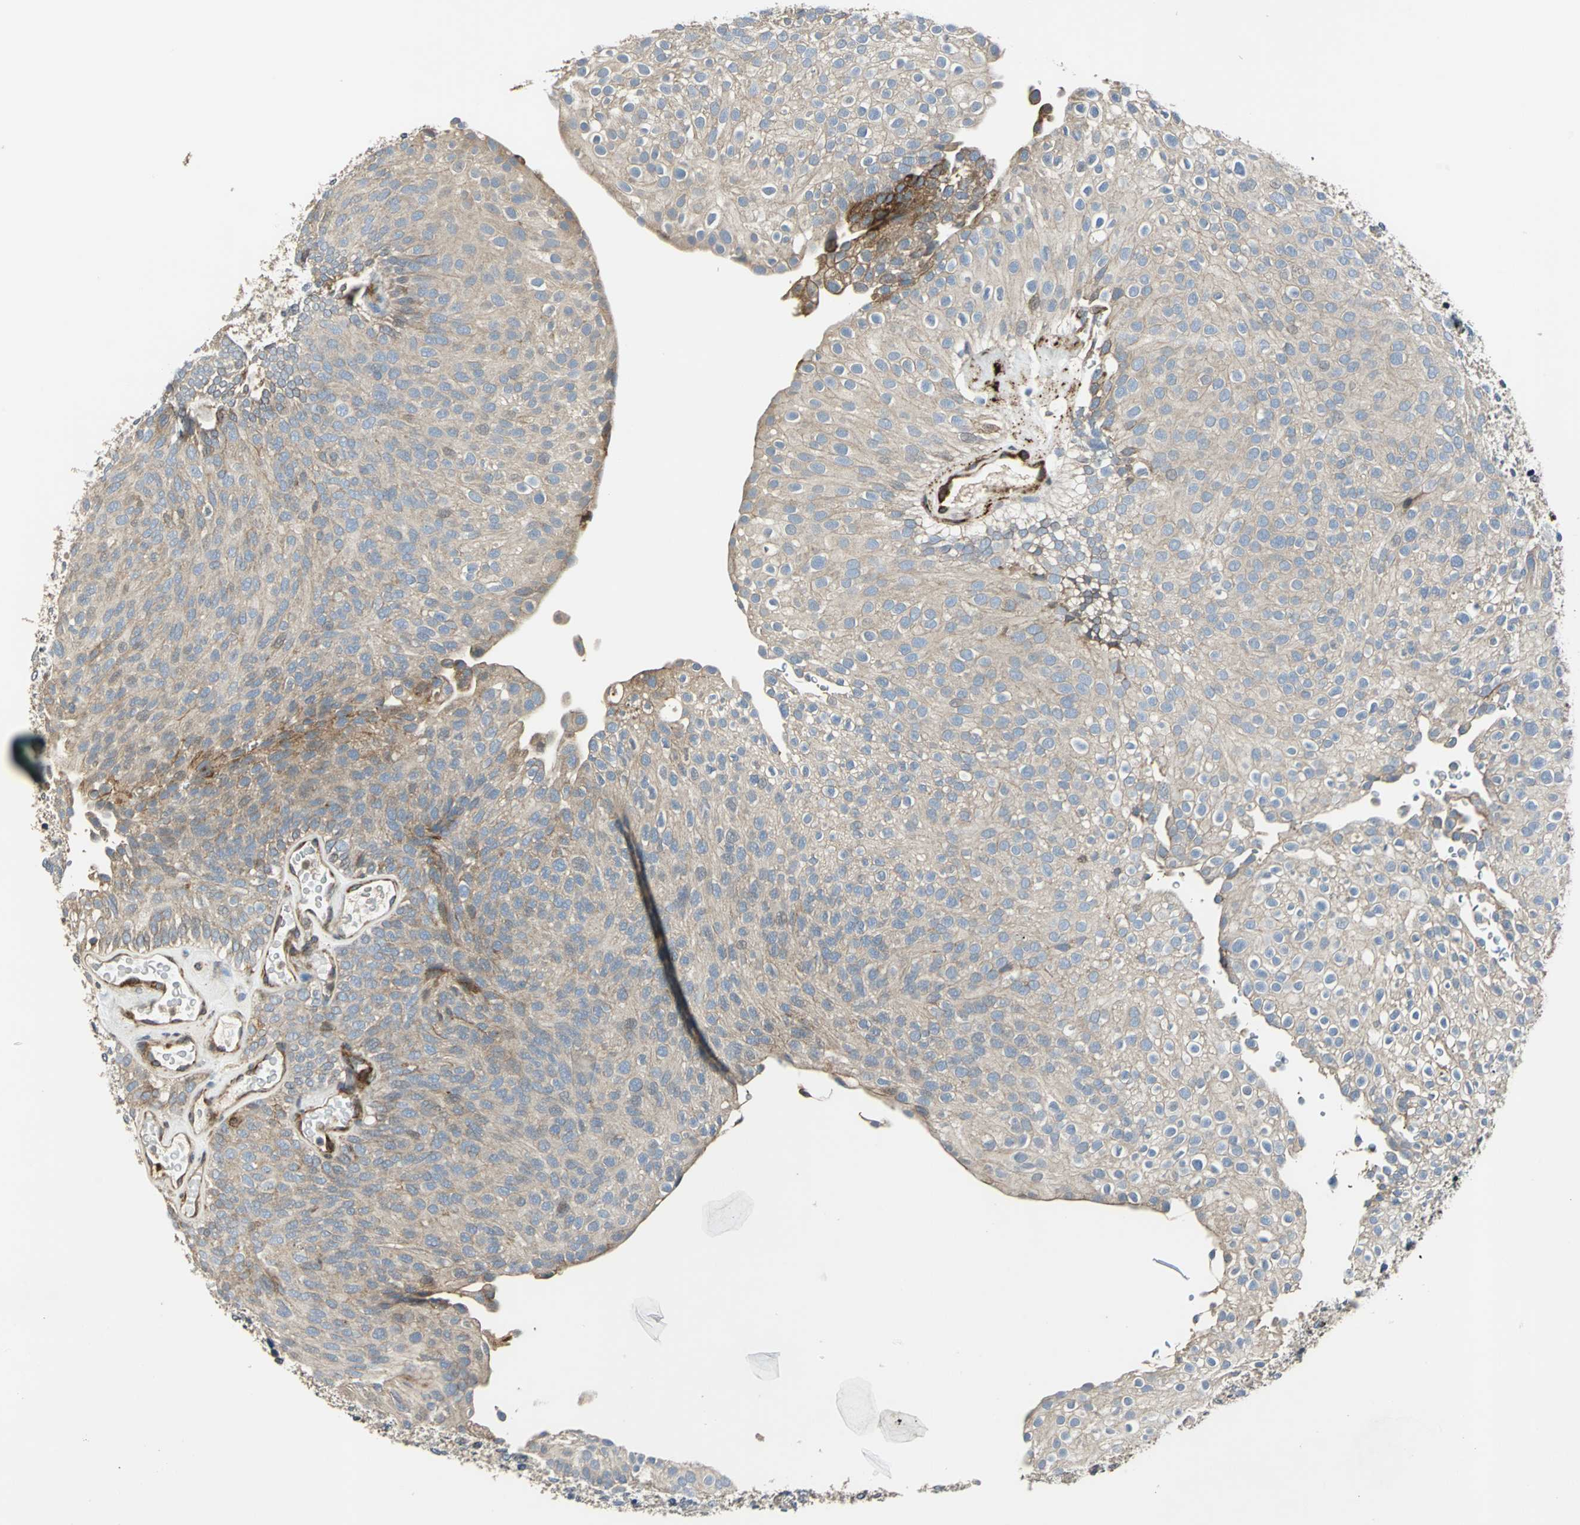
{"staining": {"intensity": "weak", "quantity": ">75%", "location": "cytoplasmic/membranous"}, "tissue": "urothelial cancer", "cell_type": "Tumor cells", "image_type": "cancer", "snomed": [{"axis": "morphology", "description": "Urothelial carcinoma, Low grade"}, {"axis": "topography", "description": "Urinary bladder"}], "caption": "Urothelial cancer tissue displays weak cytoplasmic/membranous staining in approximately >75% of tumor cells, visualized by immunohistochemistry.", "gene": "HTATIP2", "patient": {"sex": "male", "age": 78}}